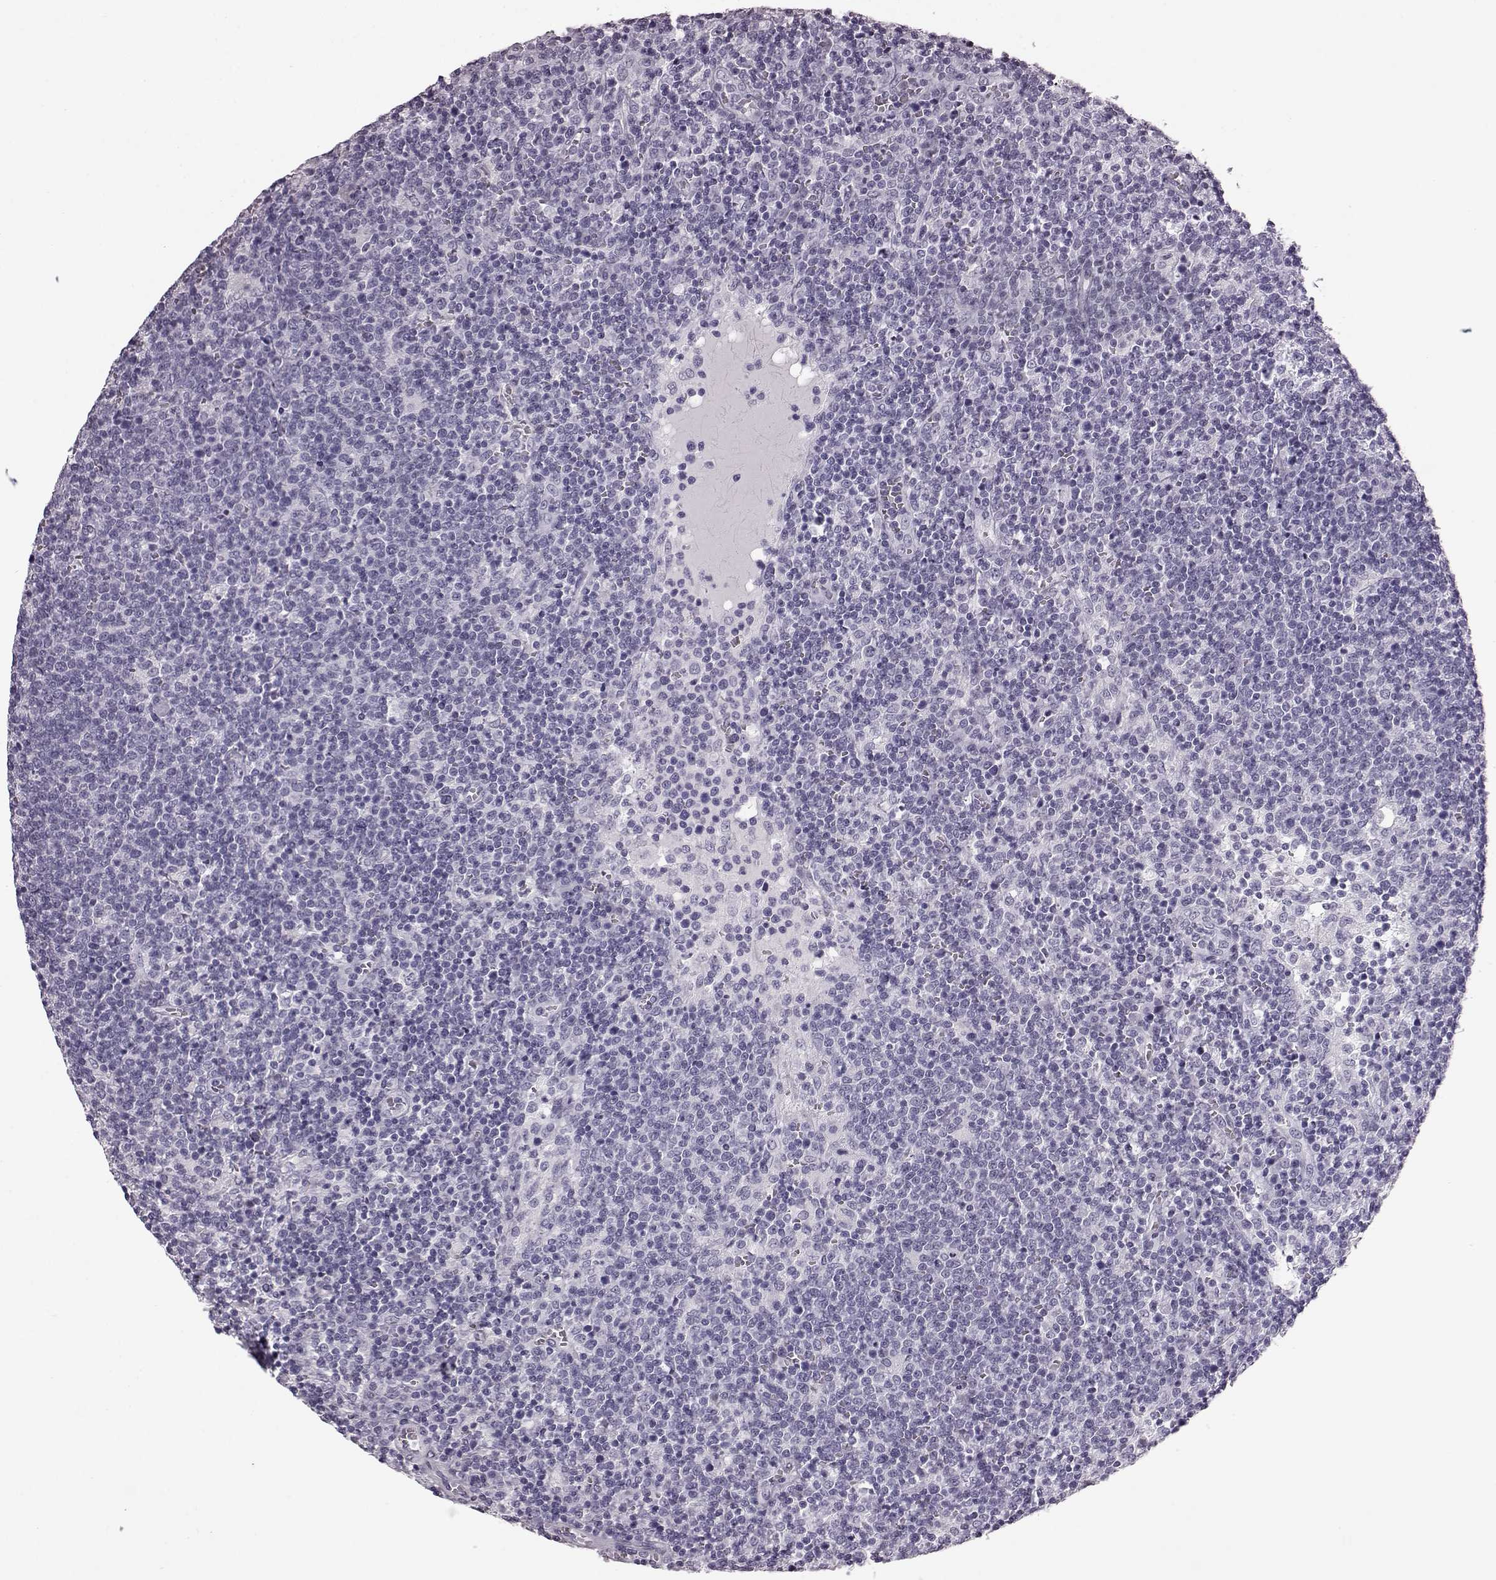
{"staining": {"intensity": "negative", "quantity": "none", "location": "none"}, "tissue": "lymphoma", "cell_type": "Tumor cells", "image_type": "cancer", "snomed": [{"axis": "morphology", "description": "Malignant lymphoma, non-Hodgkin's type, High grade"}, {"axis": "topography", "description": "Lymph node"}], "caption": "Tumor cells show no significant protein expression in lymphoma.", "gene": "AIPL1", "patient": {"sex": "male", "age": 61}}